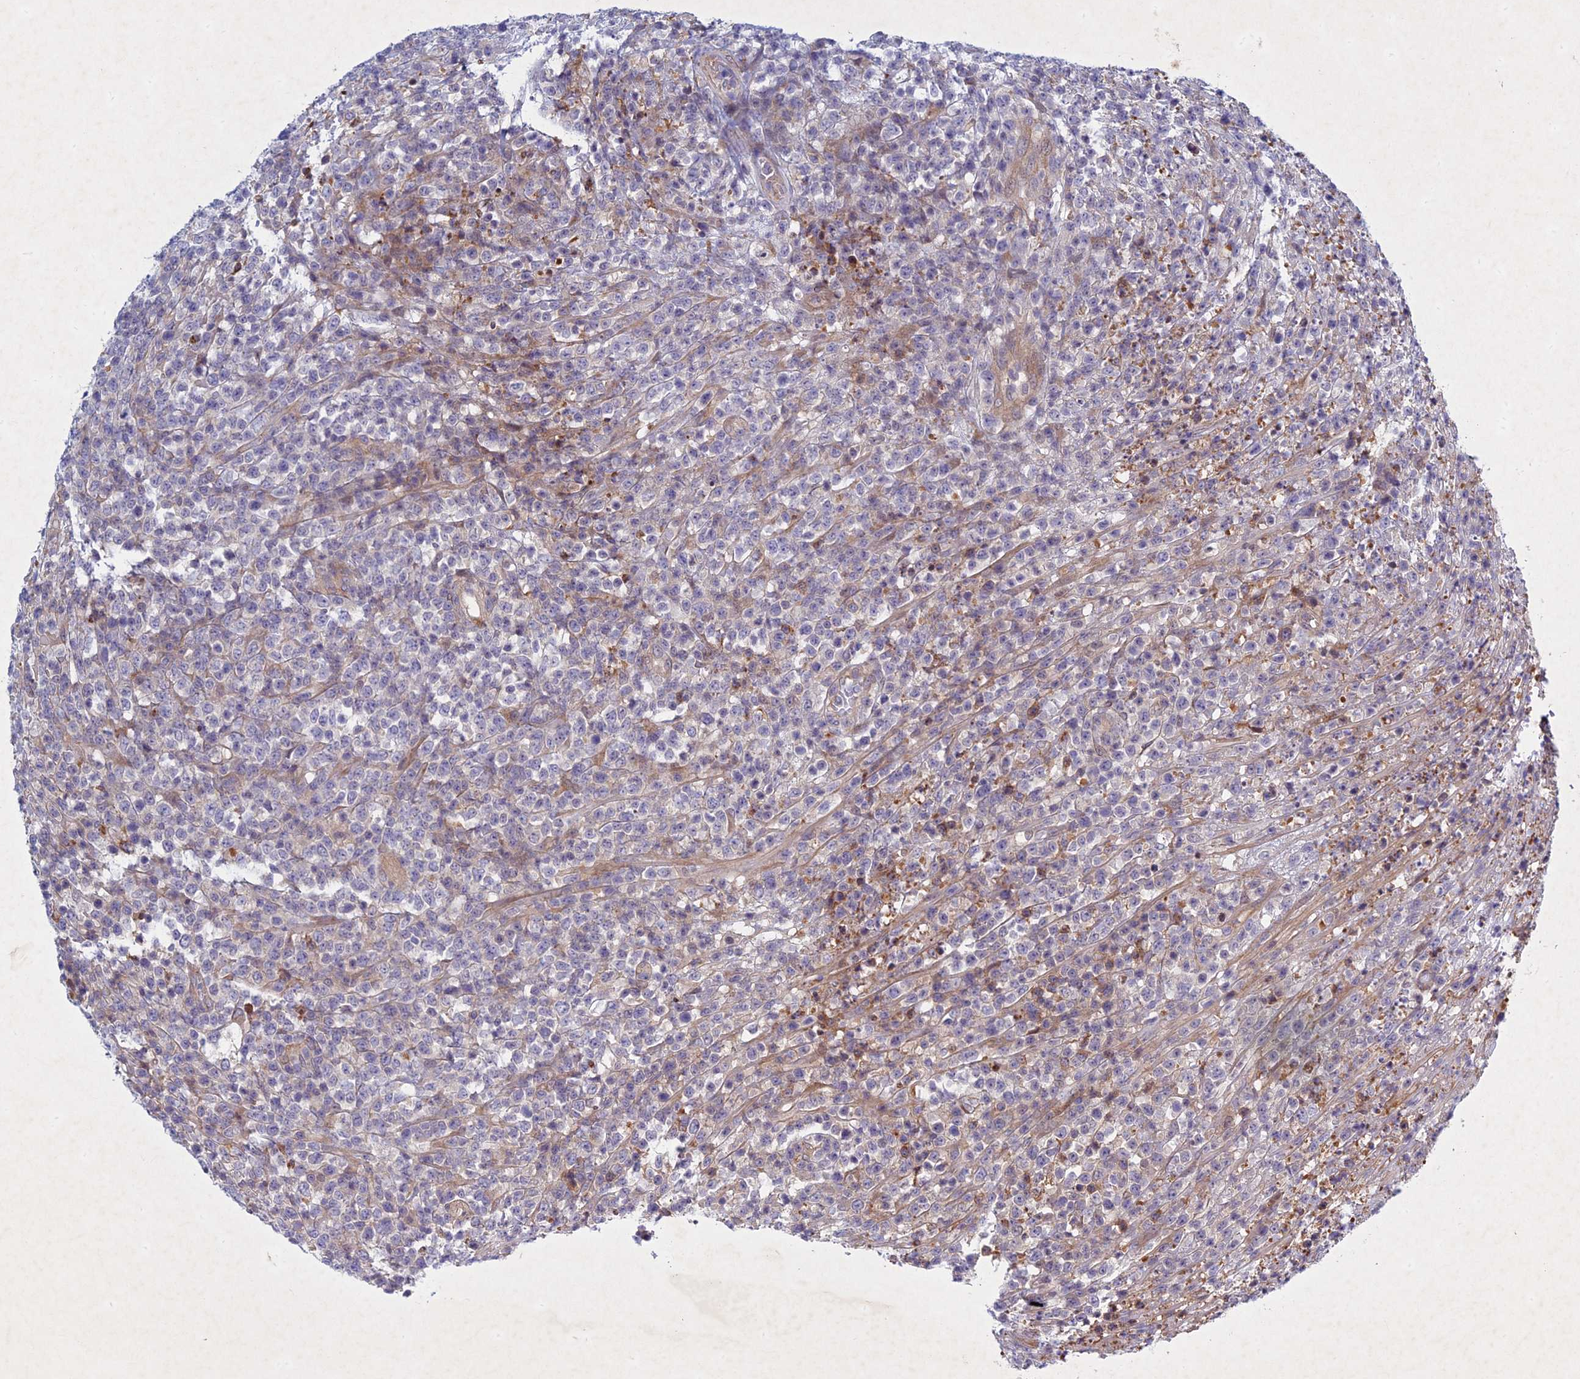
{"staining": {"intensity": "negative", "quantity": "none", "location": "none"}, "tissue": "lymphoma", "cell_type": "Tumor cells", "image_type": "cancer", "snomed": [{"axis": "morphology", "description": "Malignant lymphoma, non-Hodgkin's type, High grade"}, {"axis": "topography", "description": "Colon"}], "caption": "DAB immunohistochemical staining of high-grade malignant lymphoma, non-Hodgkin's type reveals no significant expression in tumor cells.", "gene": "PTHLH", "patient": {"sex": "female", "age": 53}}